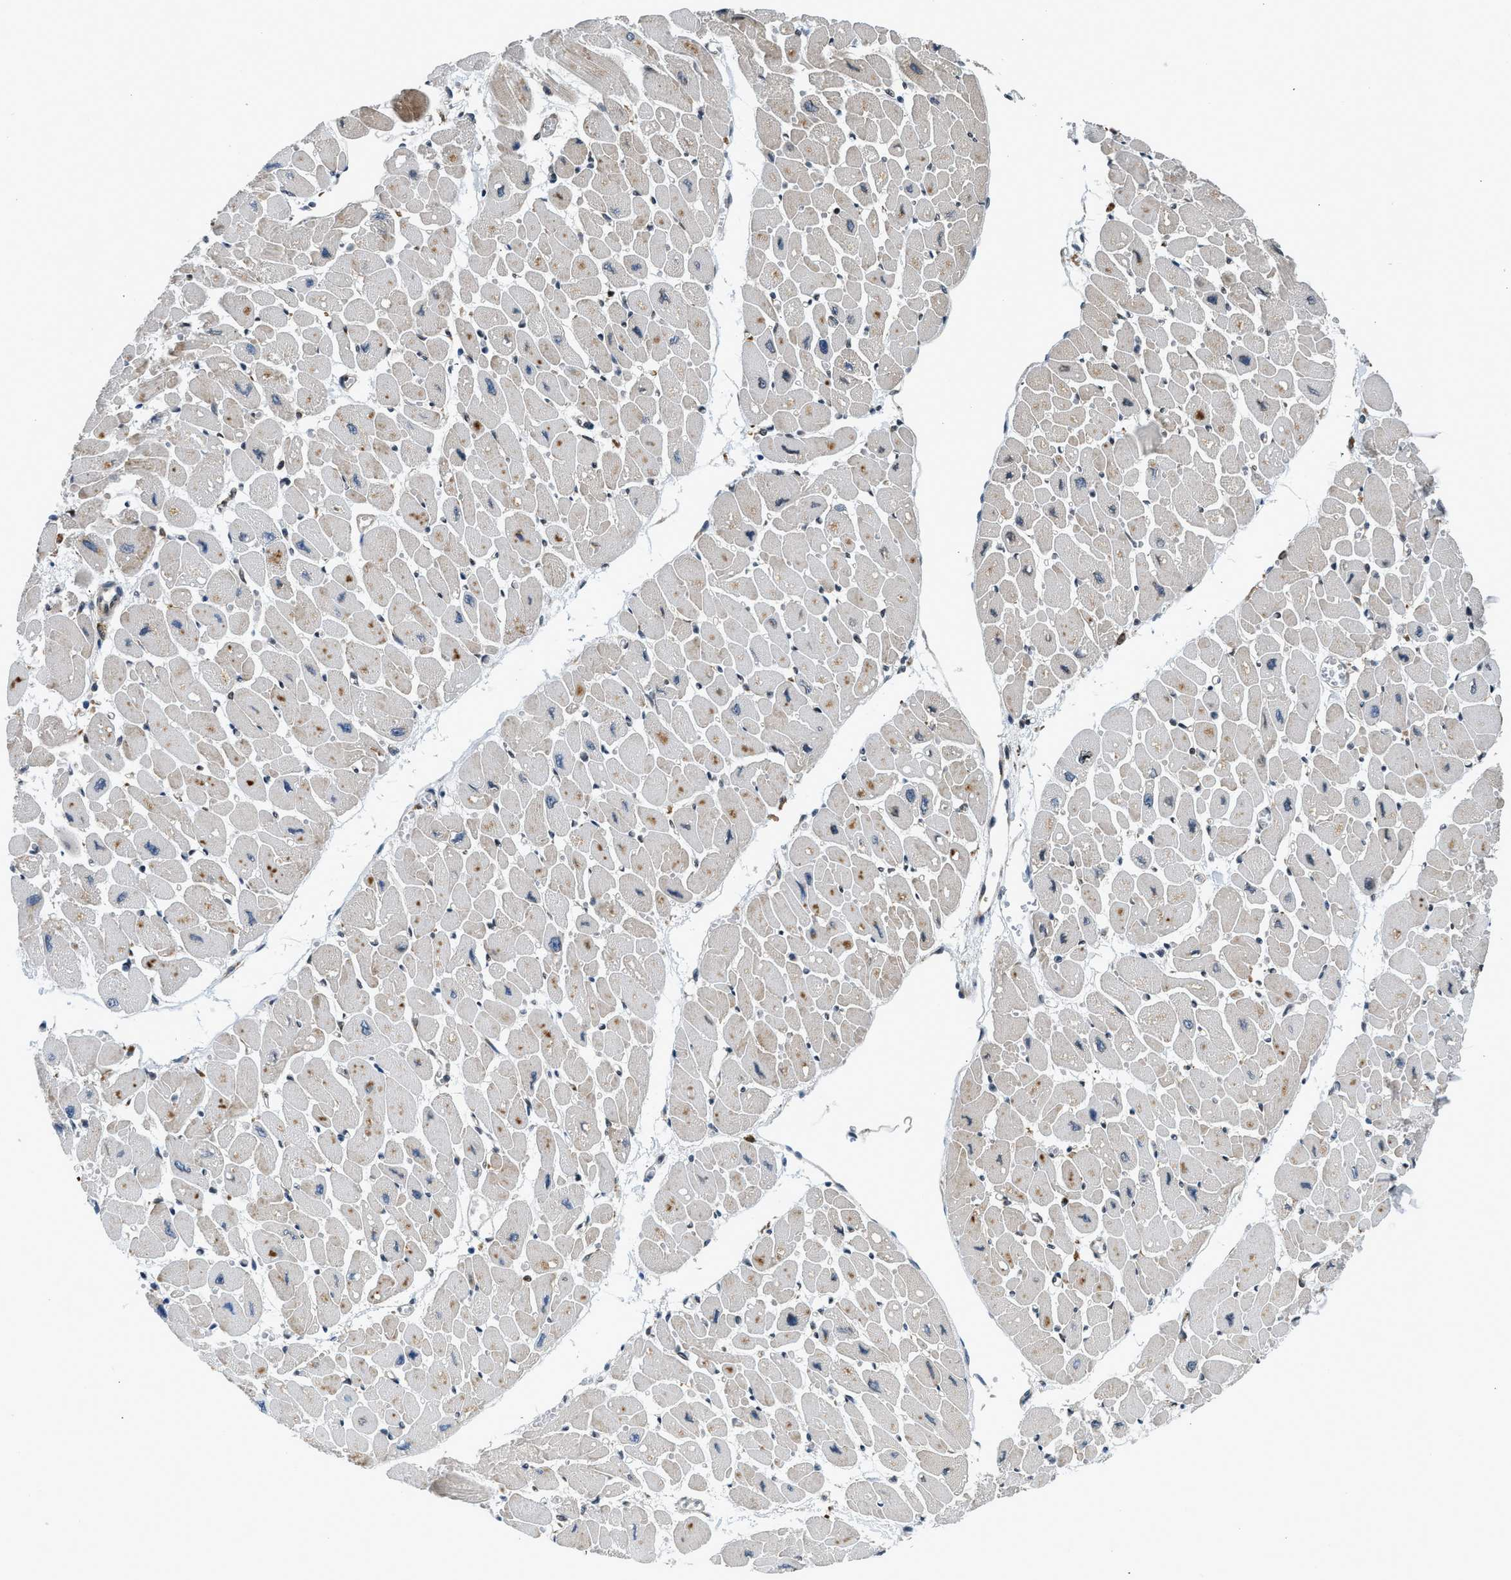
{"staining": {"intensity": "weak", "quantity": "<25%", "location": "cytoplasmic/membranous,nuclear"}, "tissue": "heart muscle", "cell_type": "Cardiomyocytes", "image_type": "normal", "snomed": [{"axis": "morphology", "description": "Normal tissue, NOS"}, {"axis": "topography", "description": "Heart"}], "caption": "The photomicrograph demonstrates no staining of cardiomyocytes in normal heart muscle. (DAB IHC visualized using brightfield microscopy, high magnification).", "gene": "RETREG3", "patient": {"sex": "female", "age": 54}}